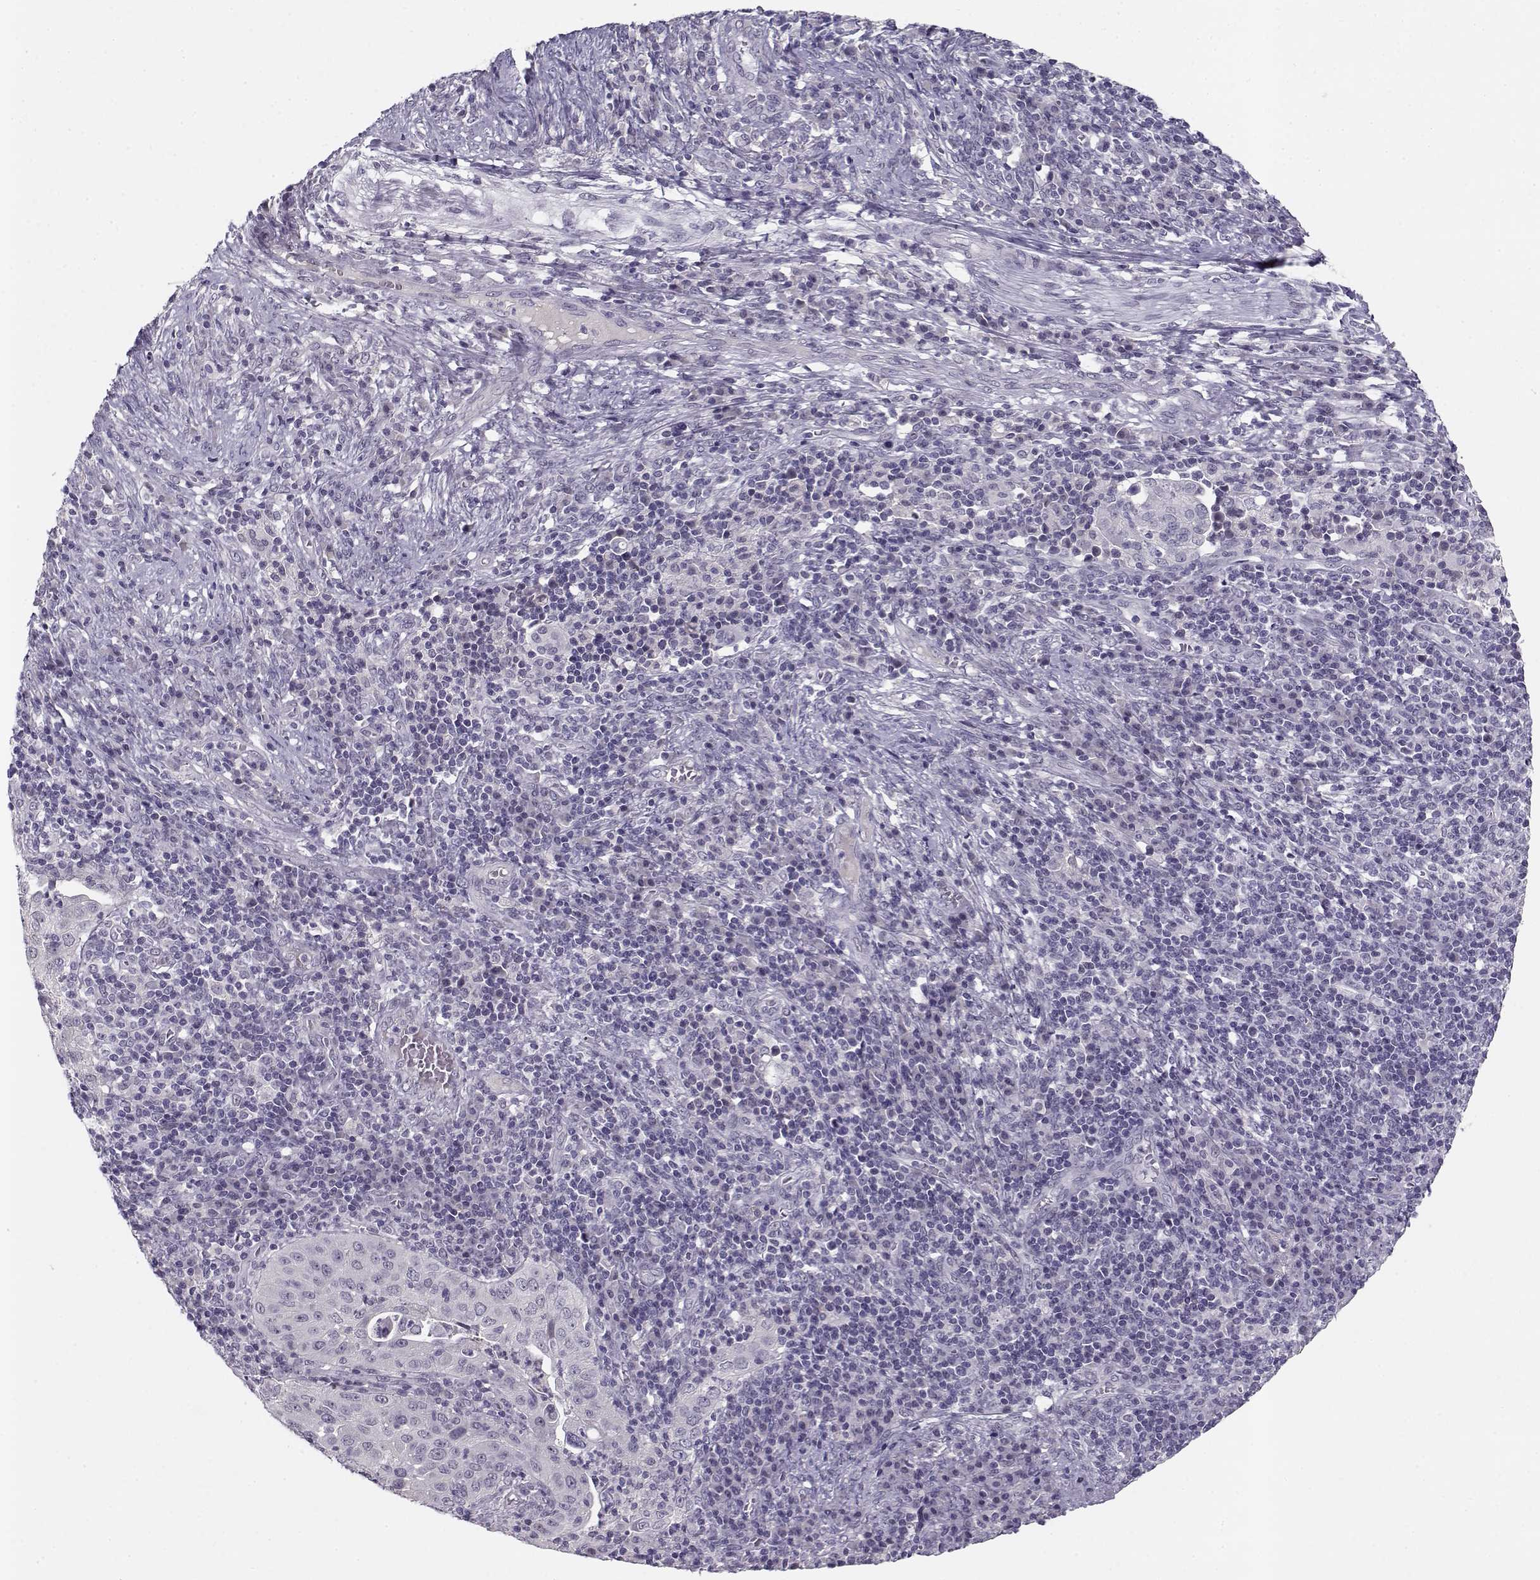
{"staining": {"intensity": "negative", "quantity": "none", "location": "none"}, "tissue": "cervical cancer", "cell_type": "Tumor cells", "image_type": "cancer", "snomed": [{"axis": "morphology", "description": "Squamous cell carcinoma, NOS"}, {"axis": "topography", "description": "Cervix"}], "caption": "The histopathology image demonstrates no significant expression in tumor cells of cervical cancer (squamous cell carcinoma).", "gene": "C16orf86", "patient": {"sex": "female", "age": 39}}